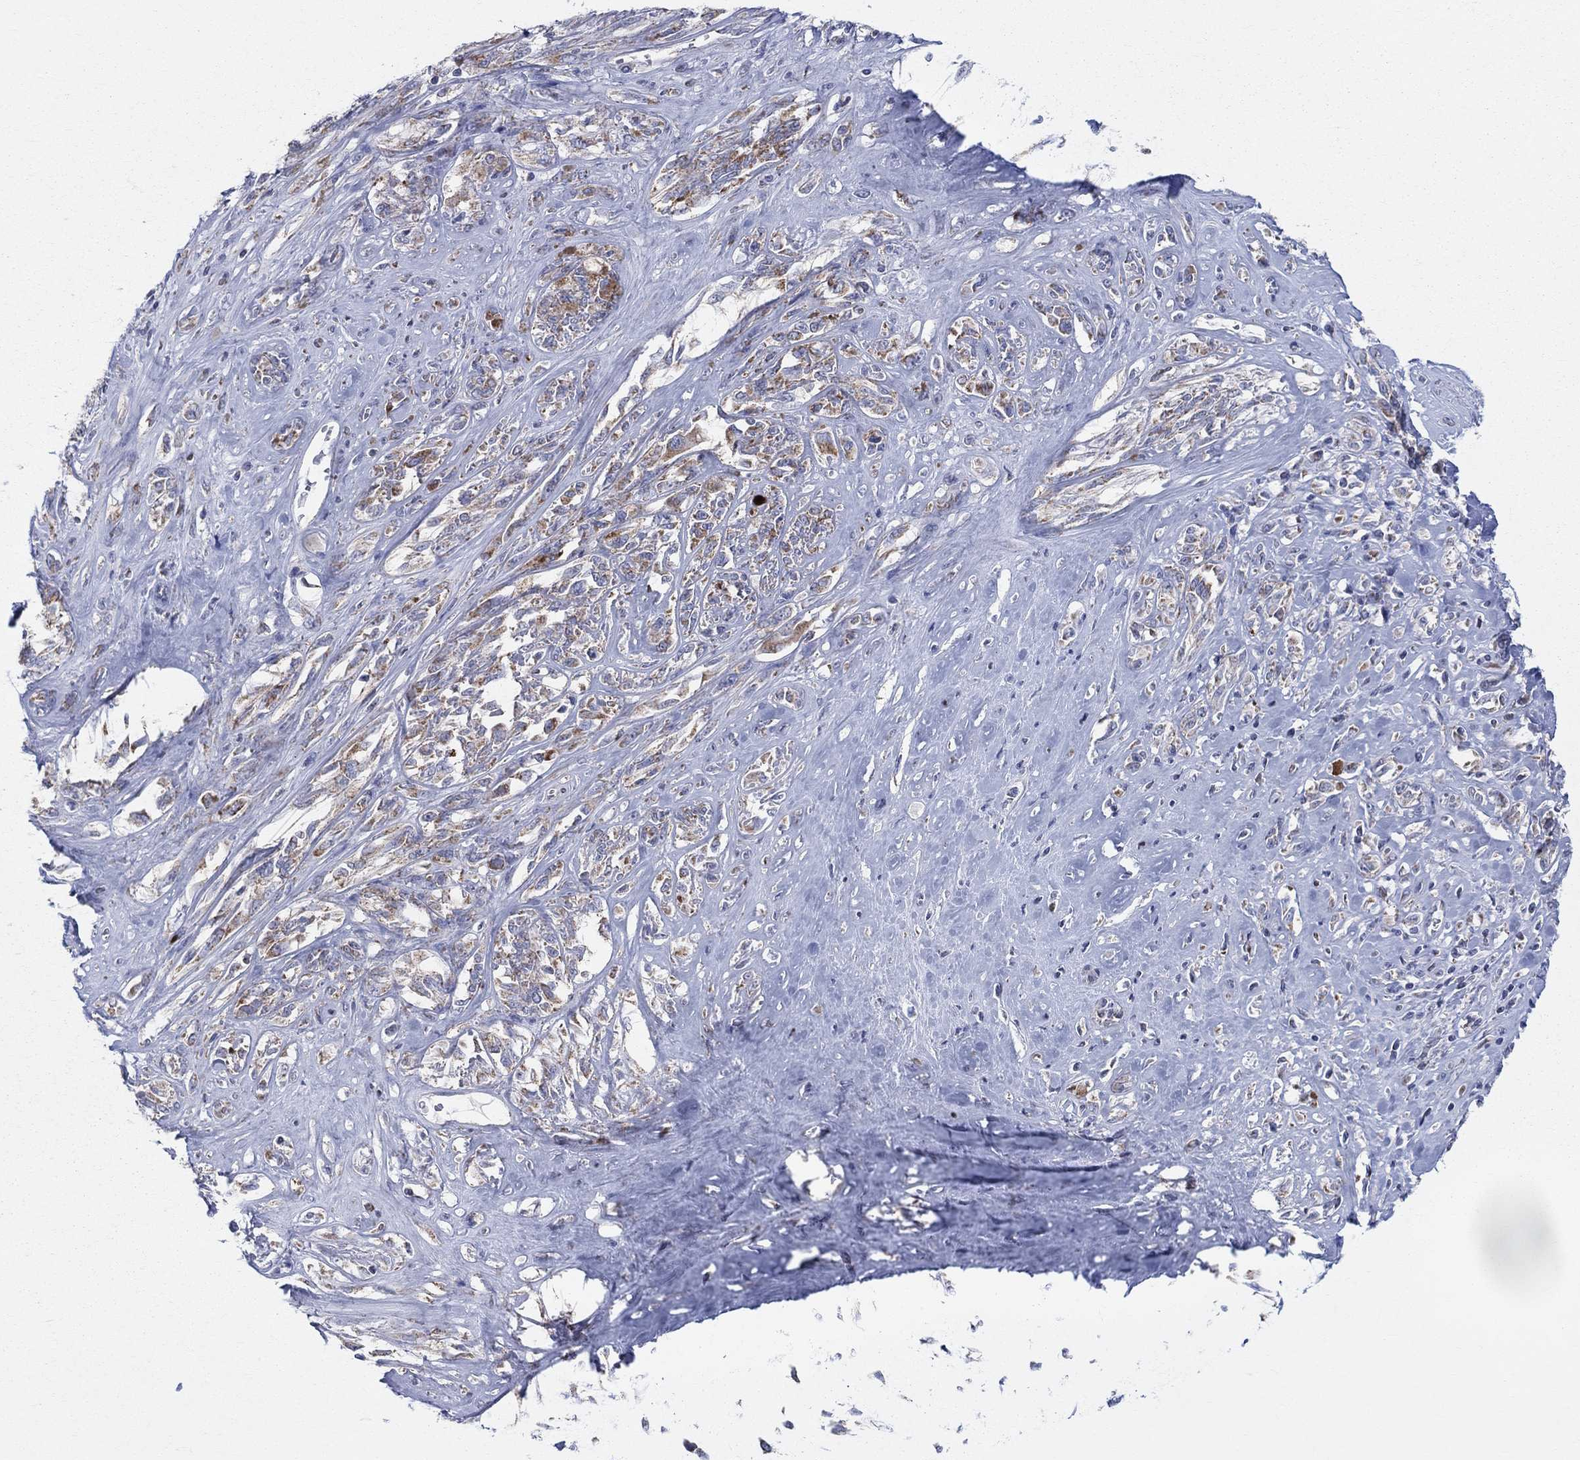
{"staining": {"intensity": "moderate", "quantity": ">75%", "location": "cytoplasmic/membranous"}, "tissue": "melanoma", "cell_type": "Tumor cells", "image_type": "cancer", "snomed": [{"axis": "morphology", "description": "Malignant melanoma, NOS"}, {"axis": "topography", "description": "Skin"}], "caption": "A photomicrograph of human malignant melanoma stained for a protein shows moderate cytoplasmic/membranous brown staining in tumor cells.", "gene": "KISS1R", "patient": {"sex": "female", "age": 91}}